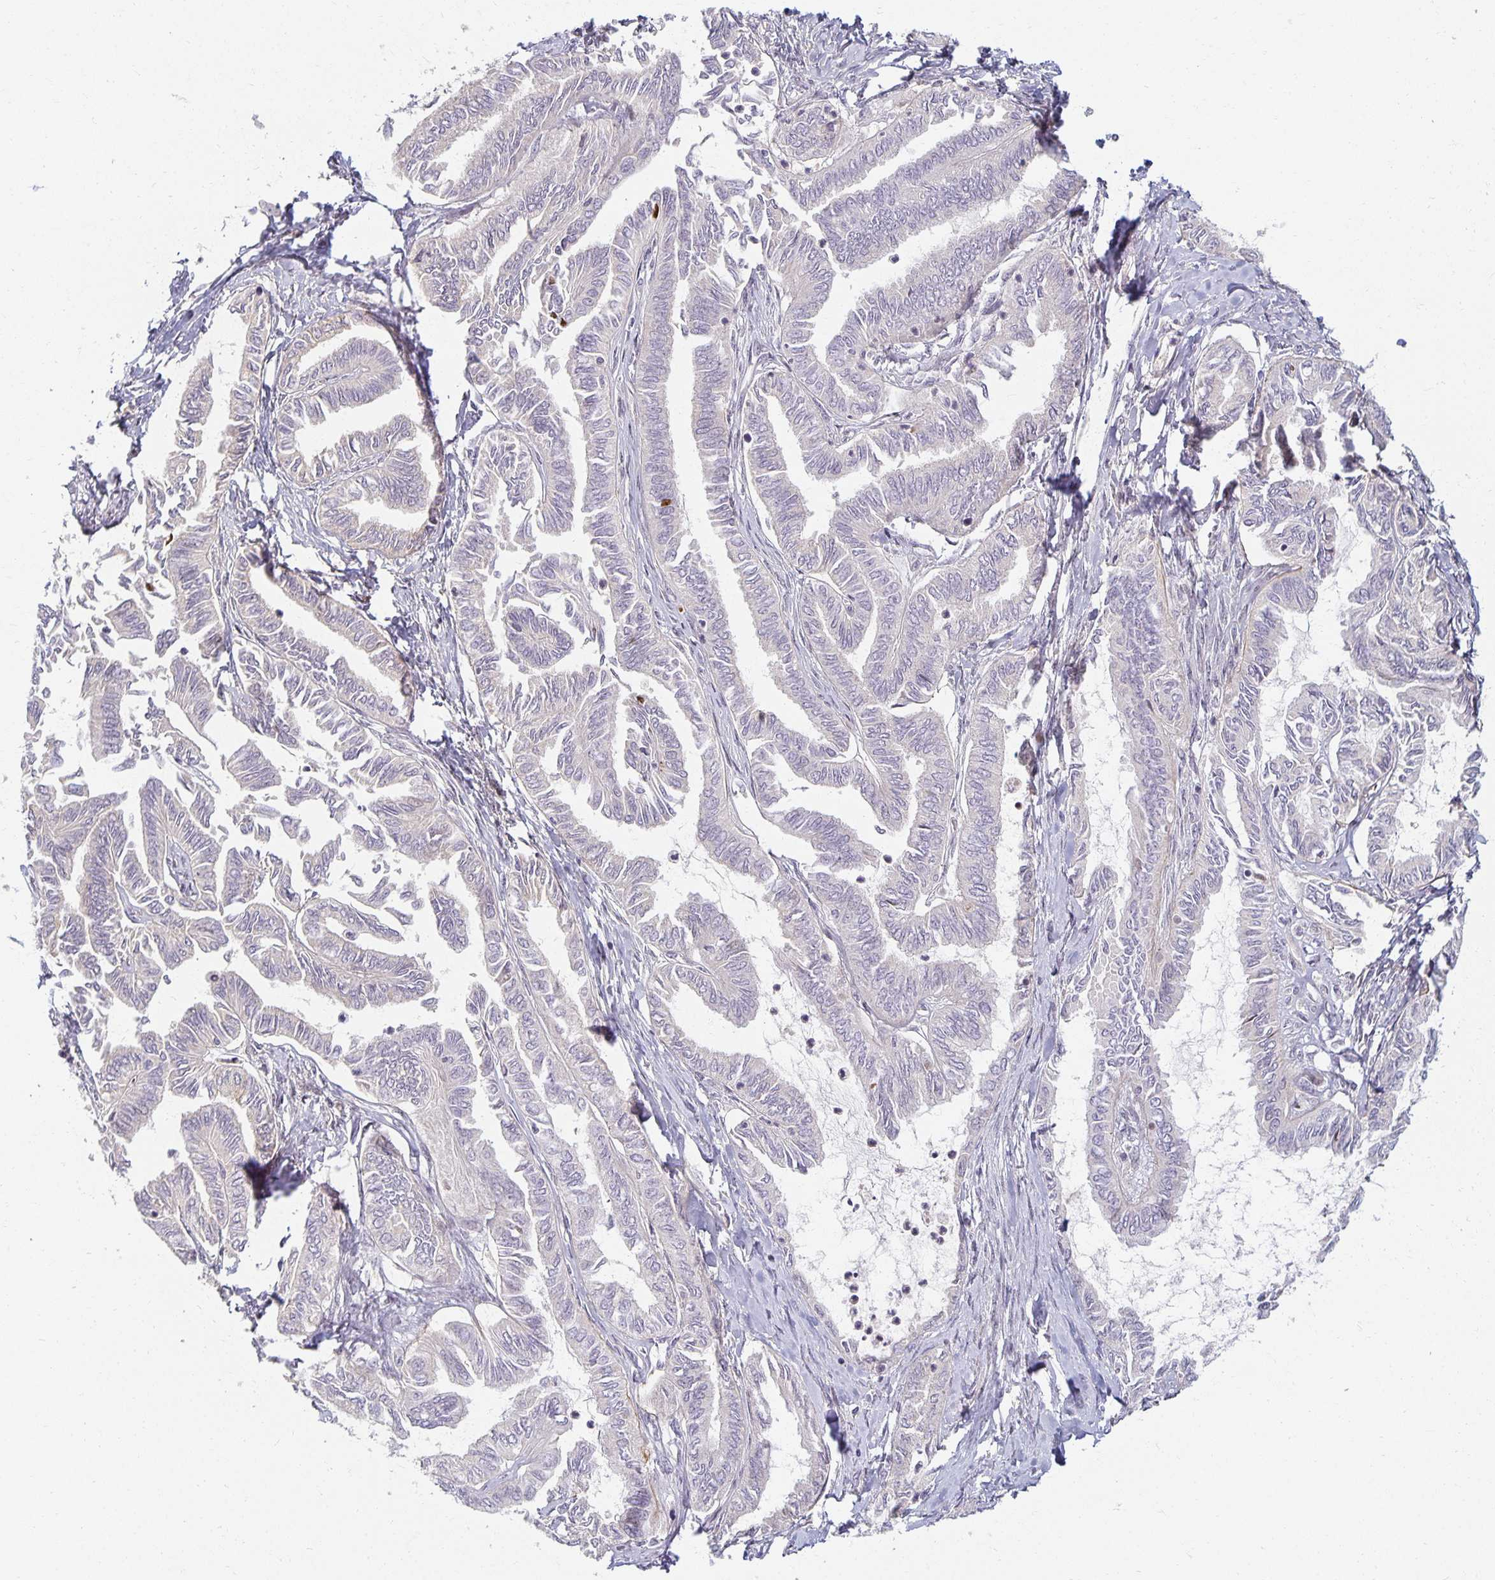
{"staining": {"intensity": "negative", "quantity": "none", "location": "none"}, "tissue": "ovarian cancer", "cell_type": "Tumor cells", "image_type": "cancer", "snomed": [{"axis": "morphology", "description": "Carcinoma, endometroid"}, {"axis": "topography", "description": "Ovary"}], "caption": "Image shows no protein staining in tumor cells of ovarian endometroid carcinoma tissue.", "gene": "EHF", "patient": {"sex": "female", "age": 70}}